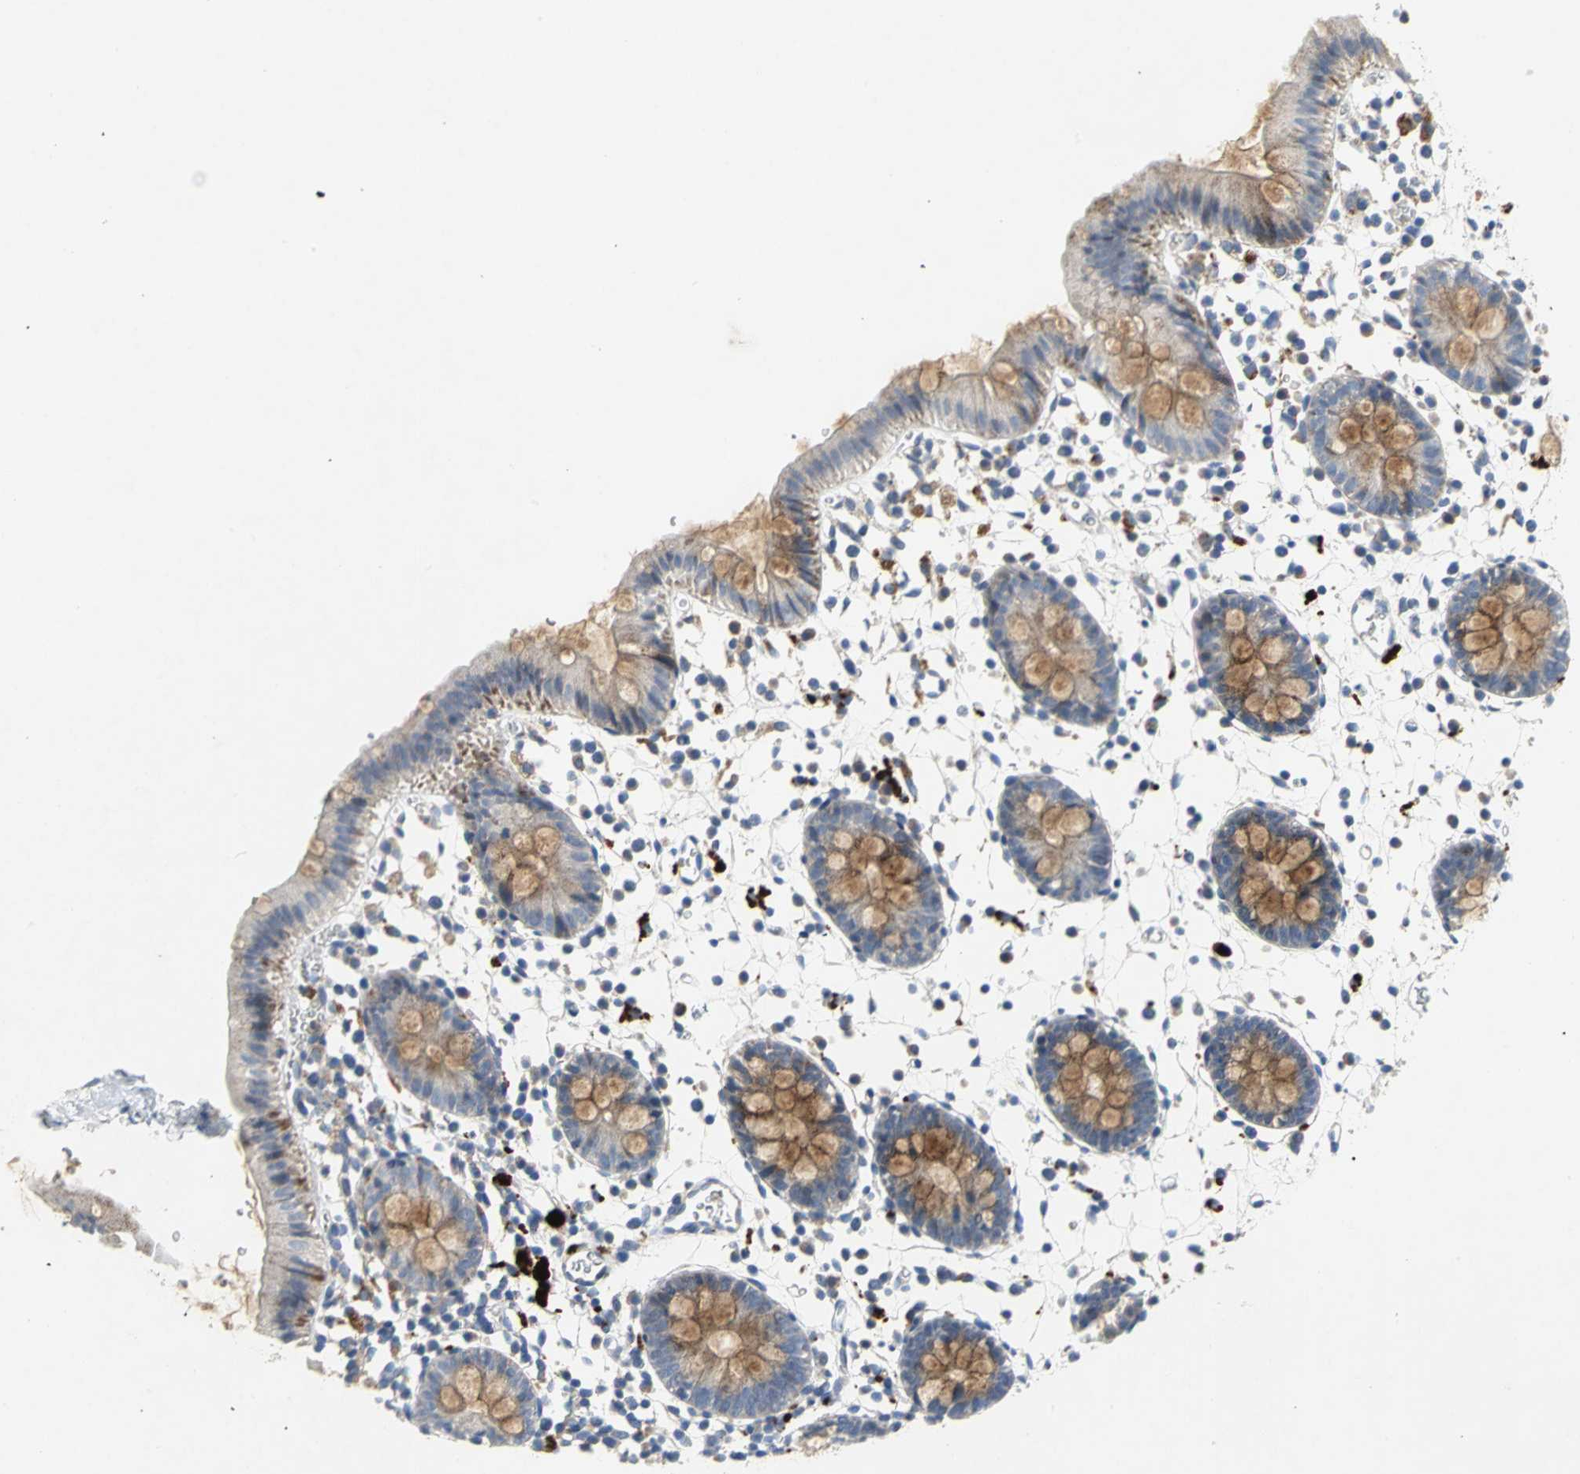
{"staining": {"intensity": "negative", "quantity": "none", "location": "none"}, "tissue": "colon", "cell_type": "Endothelial cells", "image_type": "normal", "snomed": [{"axis": "morphology", "description": "Normal tissue, NOS"}, {"axis": "topography", "description": "Colon"}], "caption": "Colon was stained to show a protein in brown. There is no significant expression in endothelial cells.", "gene": "SPPL2B", "patient": {"sex": "male", "age": 14}}